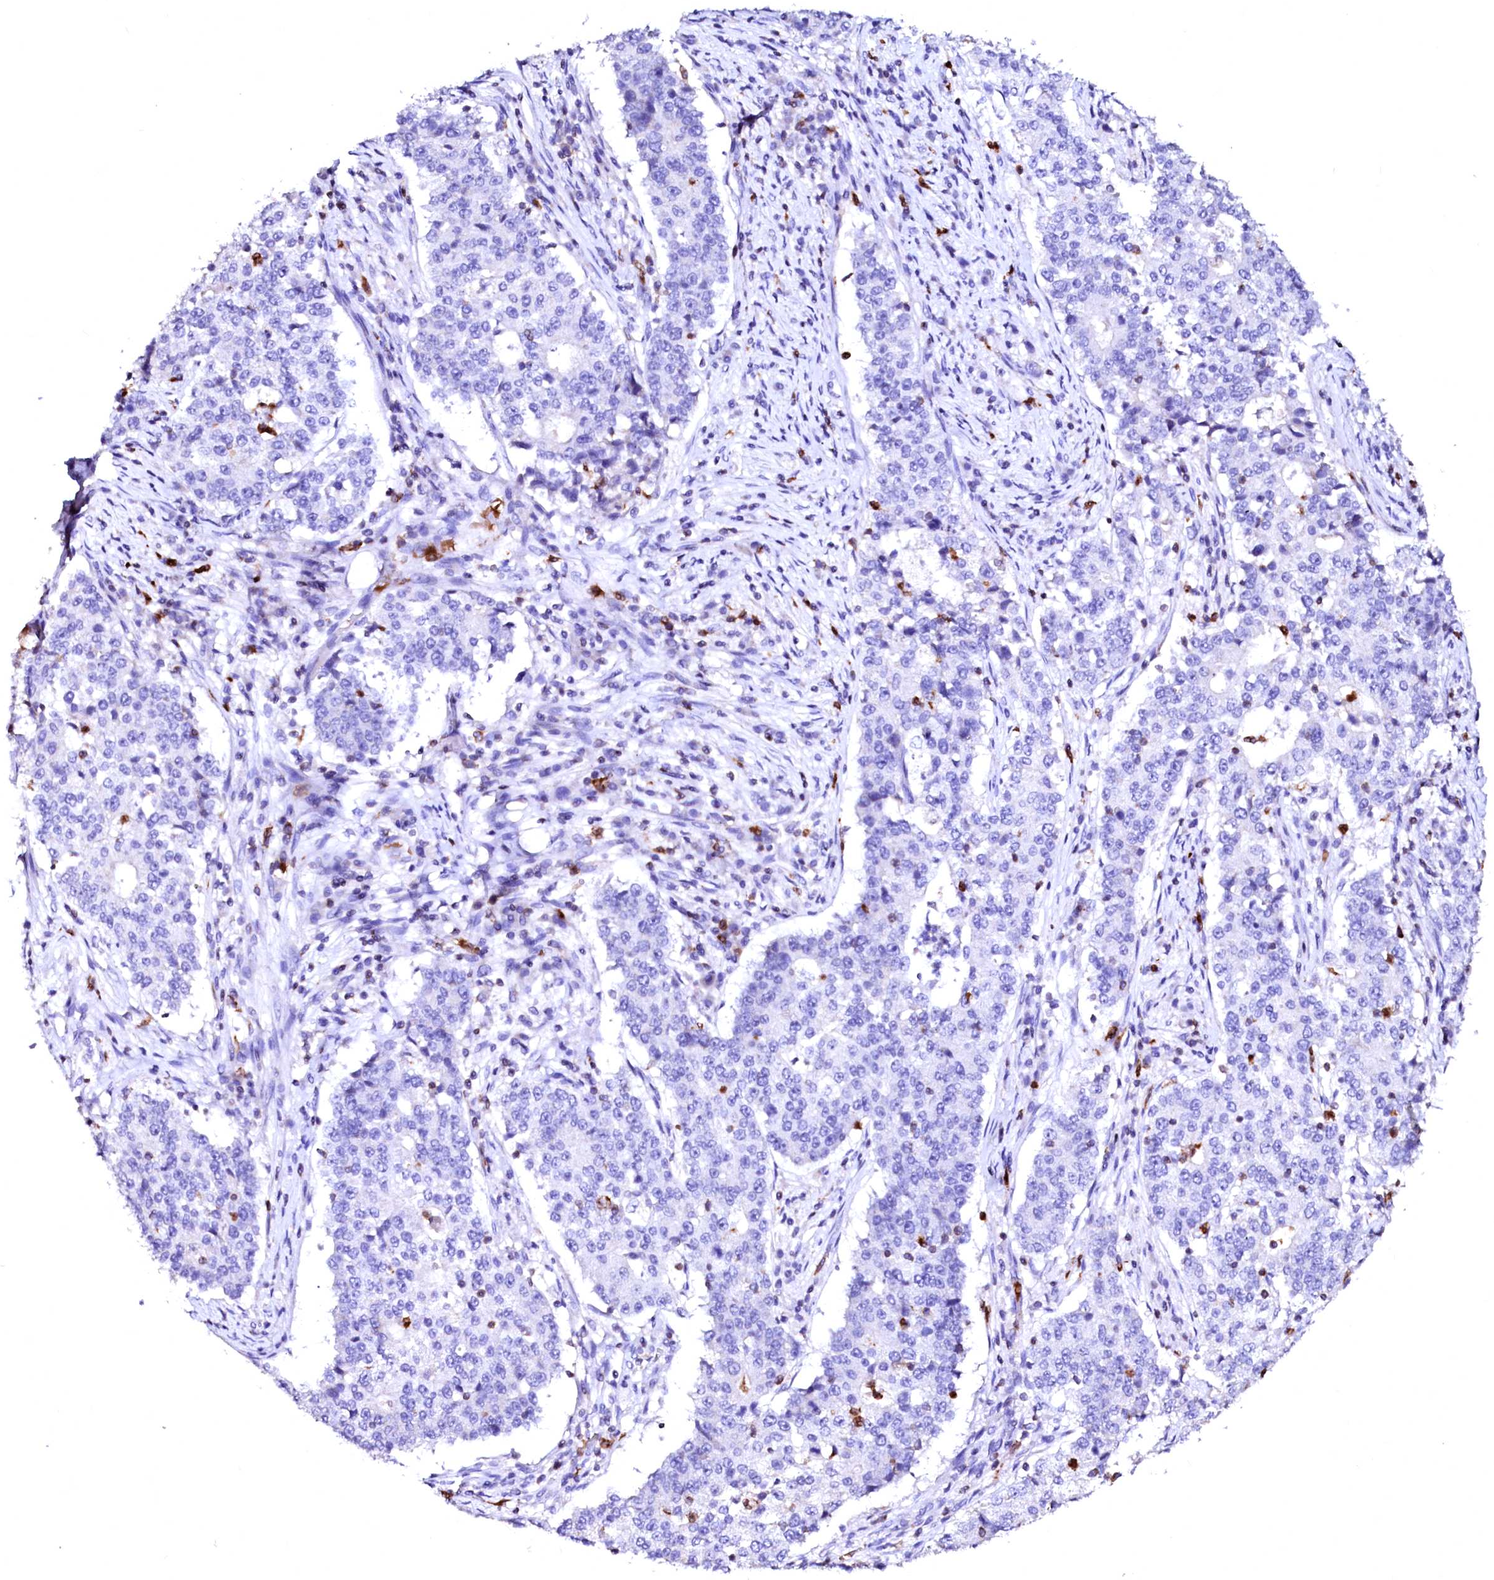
{"staining": {"intensity": "negative", "quantity": "none", "location": "none"}, "tissue": "stomach cancer", "cell_type": "Tumor cells", "image_type": "cancer", "snomed": [{"axis": "morphology", "description": "Adenocarcinoma, NOS"}, {"axis": "topography", "description": "Stomach"}], "caption": "Micrograph shows no significant protein positivity in tumor cells of stomach cancer.", "gene": "RAB27A", "patient": {"sex": "male", "age": 59}}